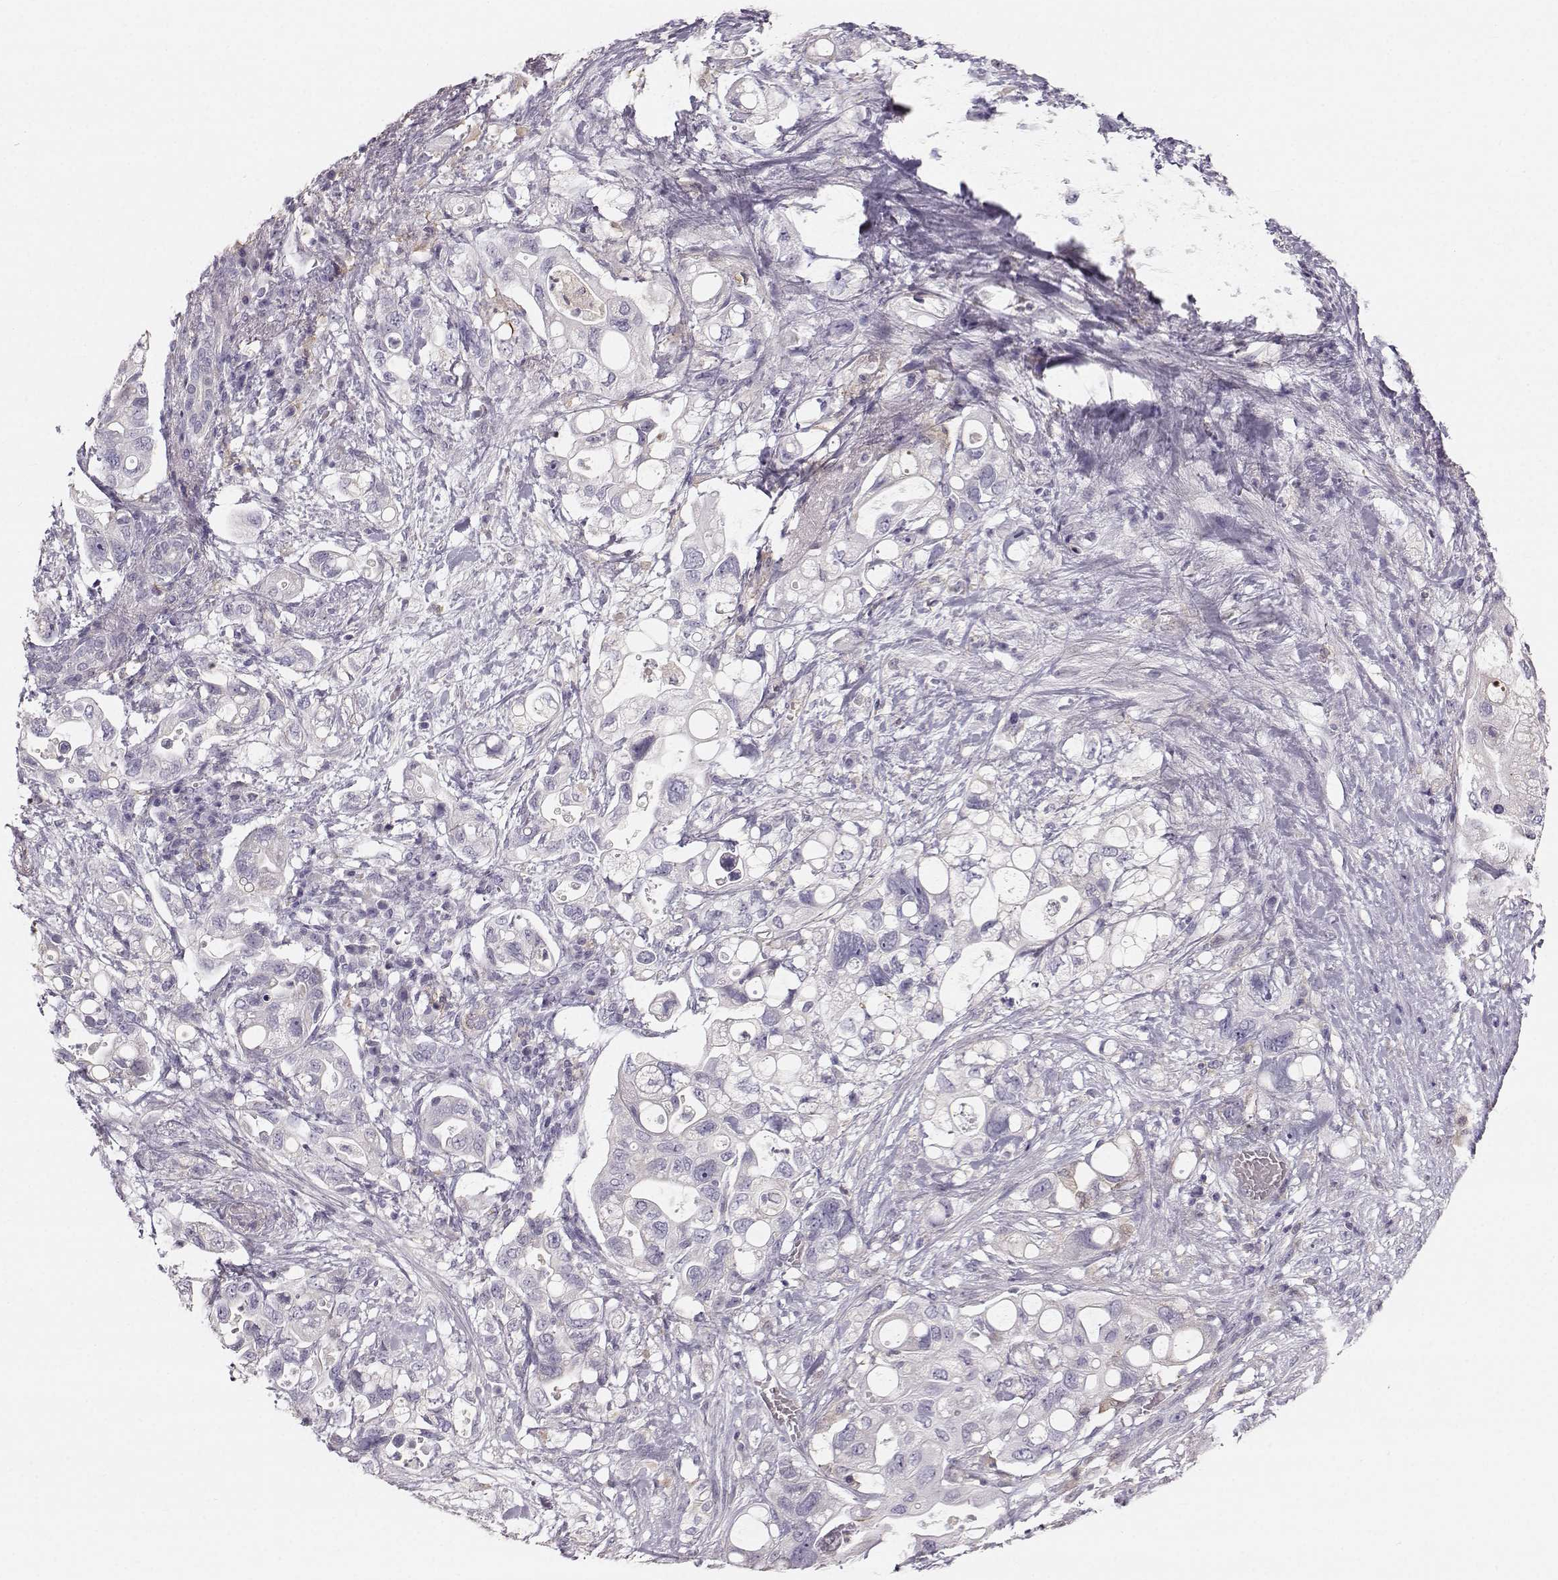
{"staining": {"intensity": "negative", "quantity": "none", "location": "none"}, "tissue": "pancreatic cancer", "cell_type": "Tumor cells", "image_type": "cancer", "snomed": [{"axis": "morphology", "description": "Adenocarcinoma, NOS"}, {"axis": "topography", "description": "Pancreas"}], "caption": "Histopathology image shows no protein positivity in tumor cells of pancreatic adenocarcinoma tissue.", "gene": "RUNDC3A", "patient": {"sex": "female", "age": 72}}